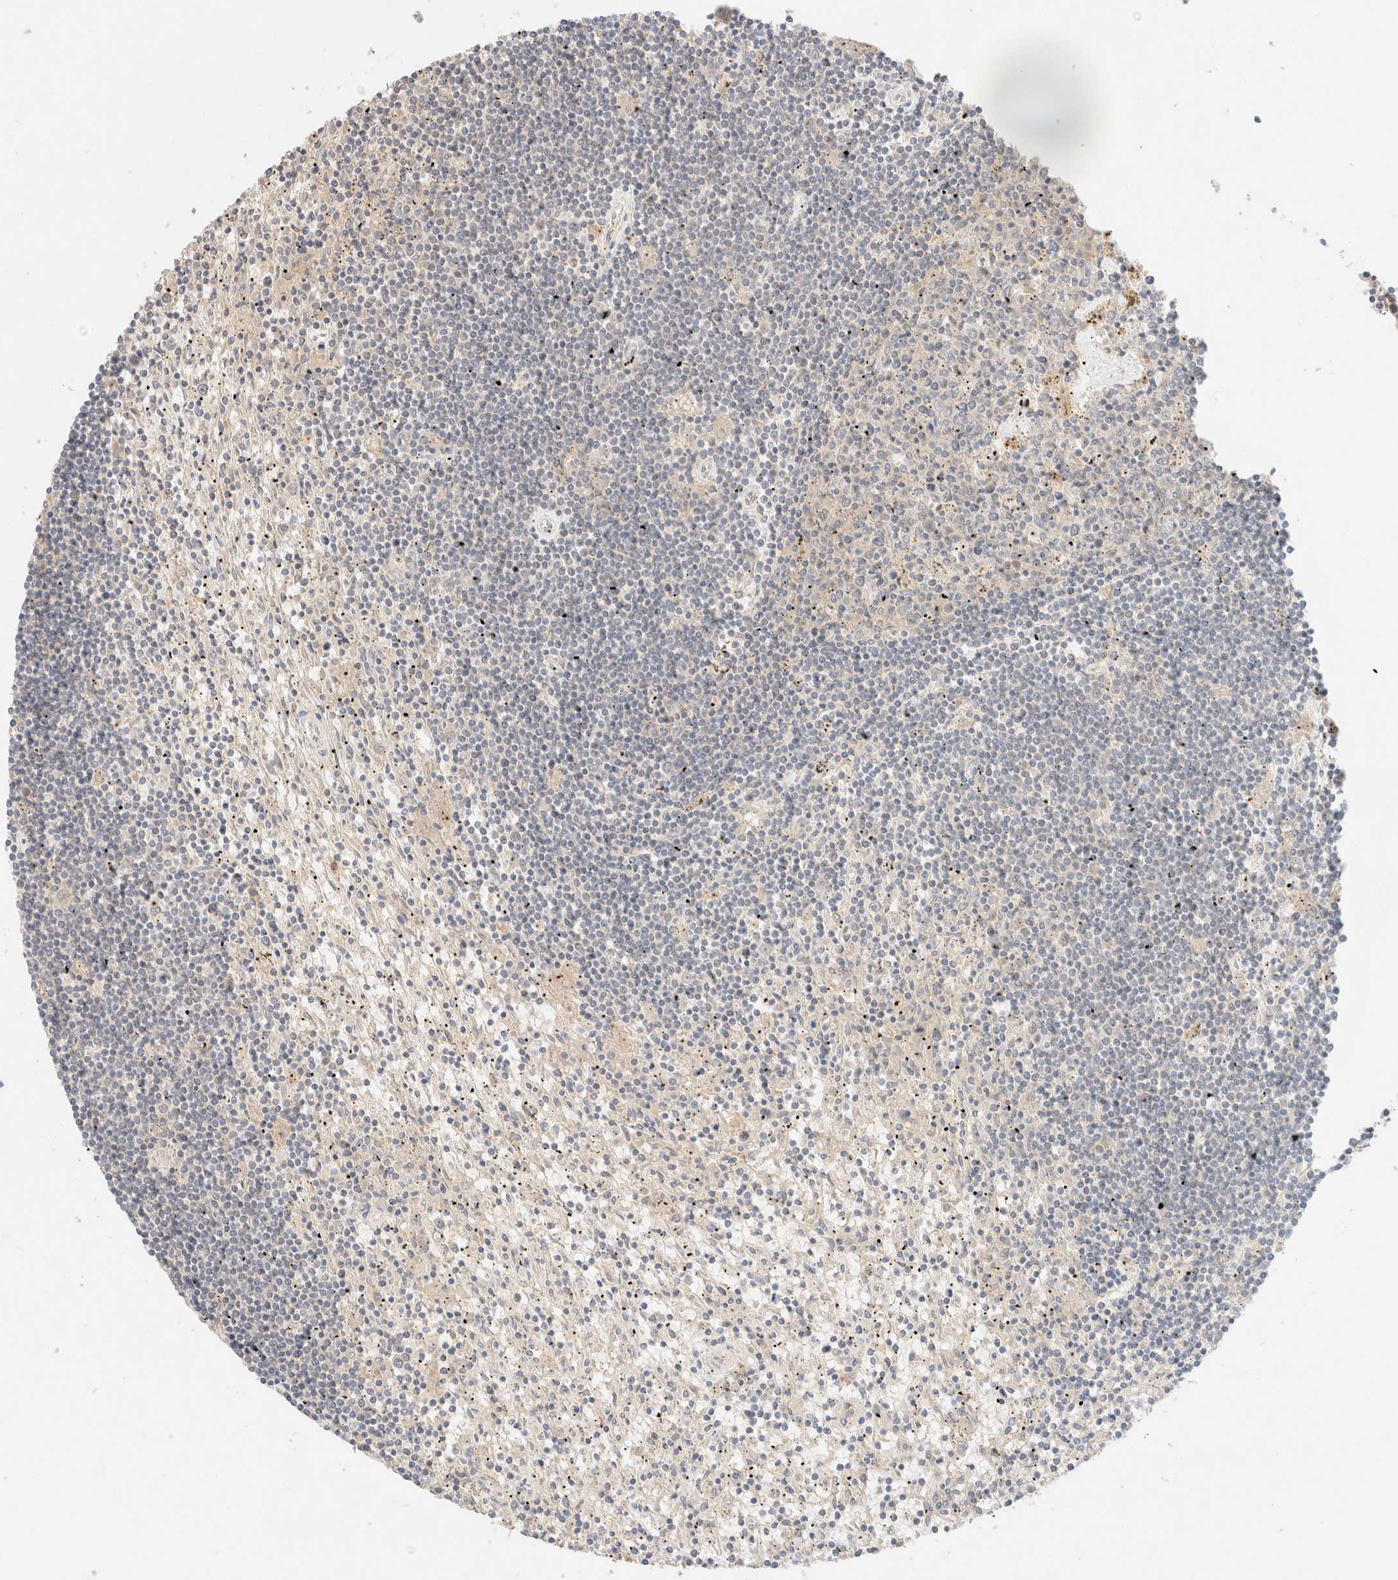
{"staining": {"intensity": "negative", "quantity": "none", "location": "none"}, "tissue": "lymphoma", "cell_type": "Tumor cells", "image_type": "cancer", "snomed": [{"axis": "morphology", "description": "Malignant lymphoma, non-Hodgkin's type, Low grade"}, {"axis": "topography", "description": "Spleen"}], "caption": "Protein analysis of malignant lymphoma, non-Hodgkin's type (low-grade) exhibits no significant expression in tumor cells. (DAB (3,3'-diaminobenzidine) immunohistochemistry visualized using brightfield microscopy, high magnification).", "gene": "SARM1", "patient": {"sex": "male", "age": 76}}